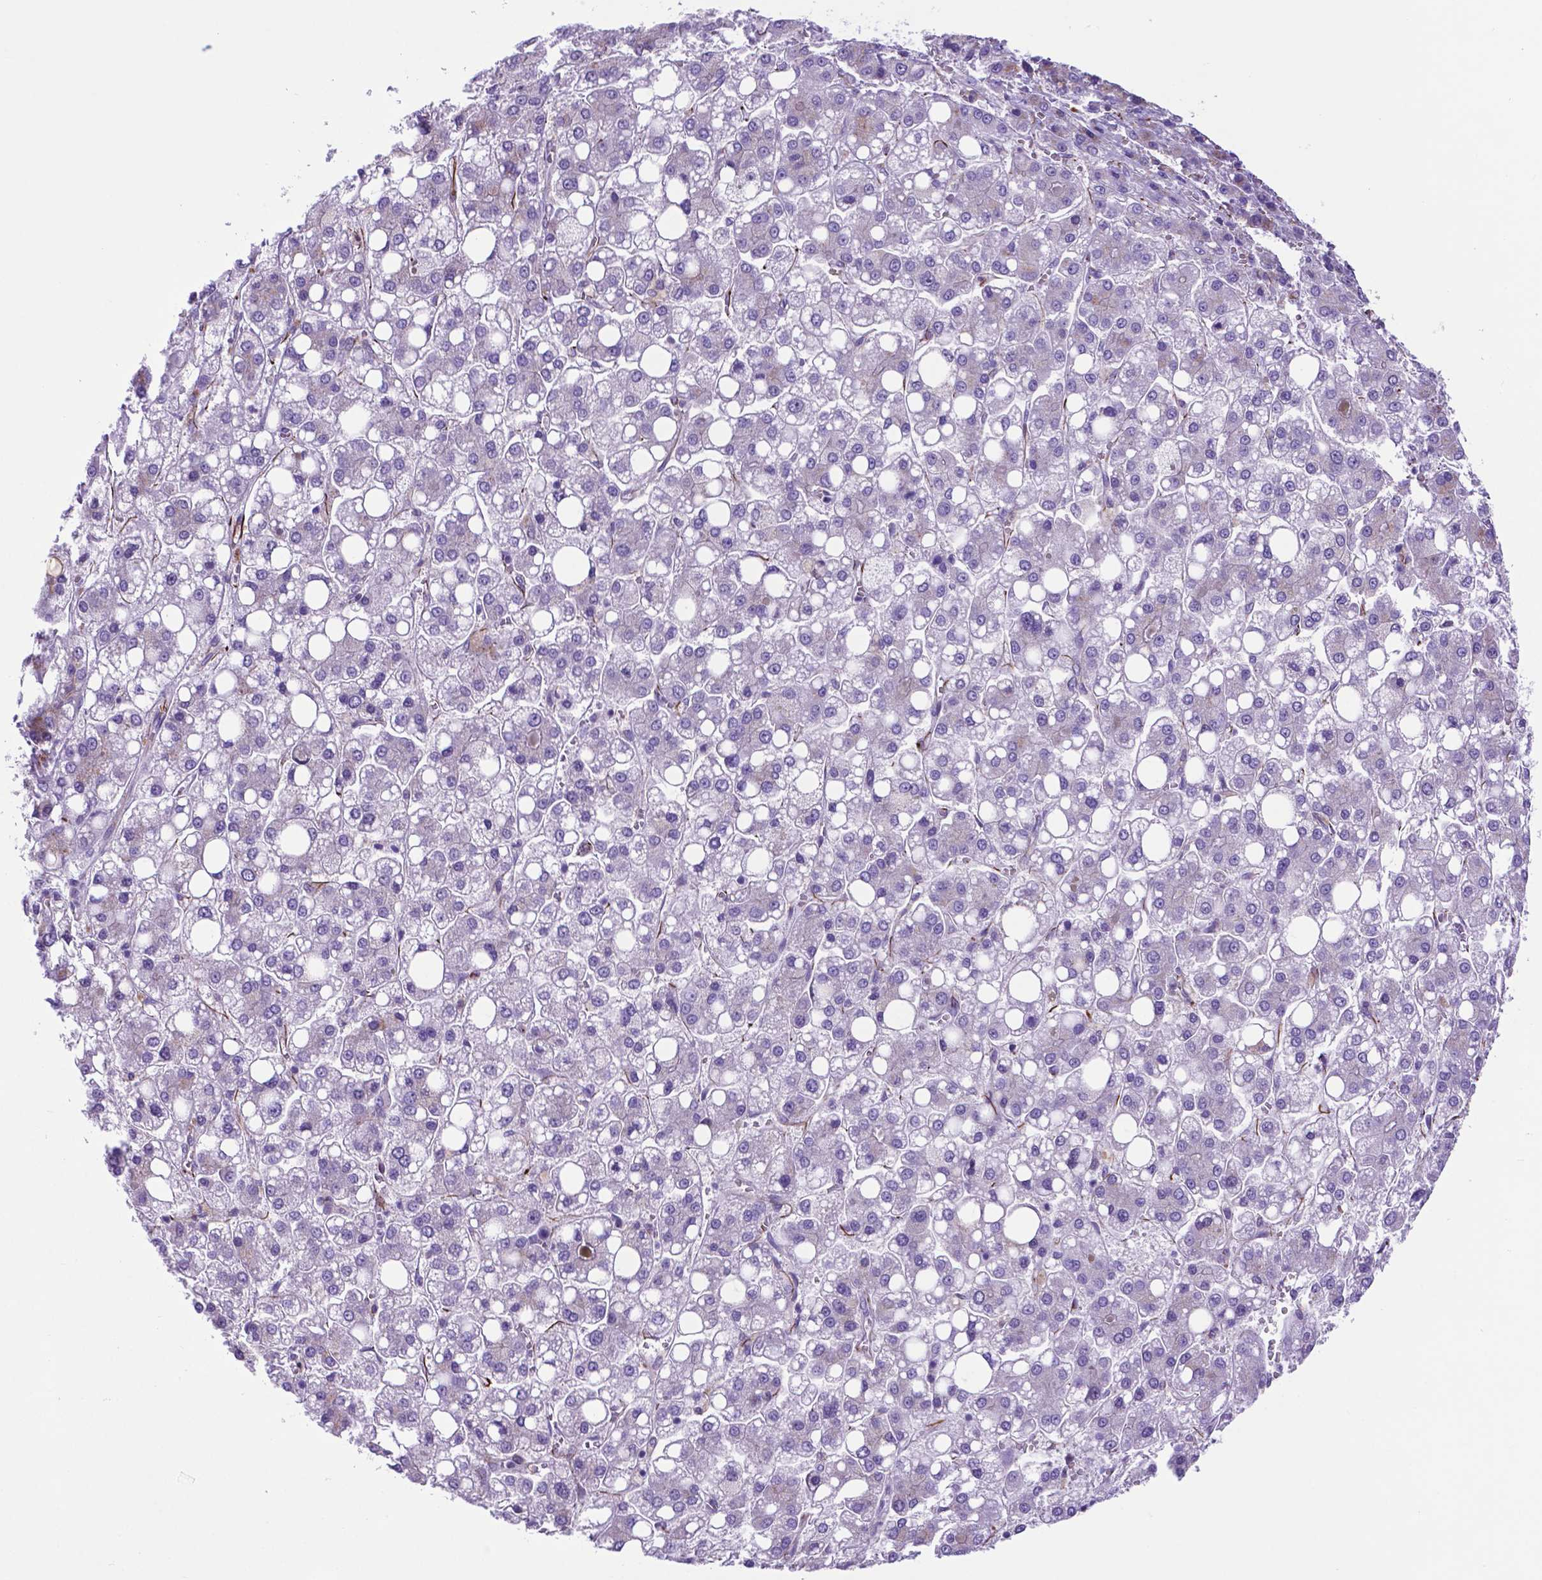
{"staining": {"intensity": "negative", "quantity": "none", "location": "none"}, "tissue": "liver cancer", "cell_type": "Tumor cells", "image_type": "cancer", "snomed": [{"axis": "morphology", "description": "Carcinoma, Hepatocellular, NOS"}, {"axis": "topography", "description": "Liver"}], "caption": "Photomicrograph shows no protein positivity in tumor cells of hepatocellular carcinoma (liver) tissue.", "gene": "LZTR1", "patient": {"sex": "male", "age": 73}}